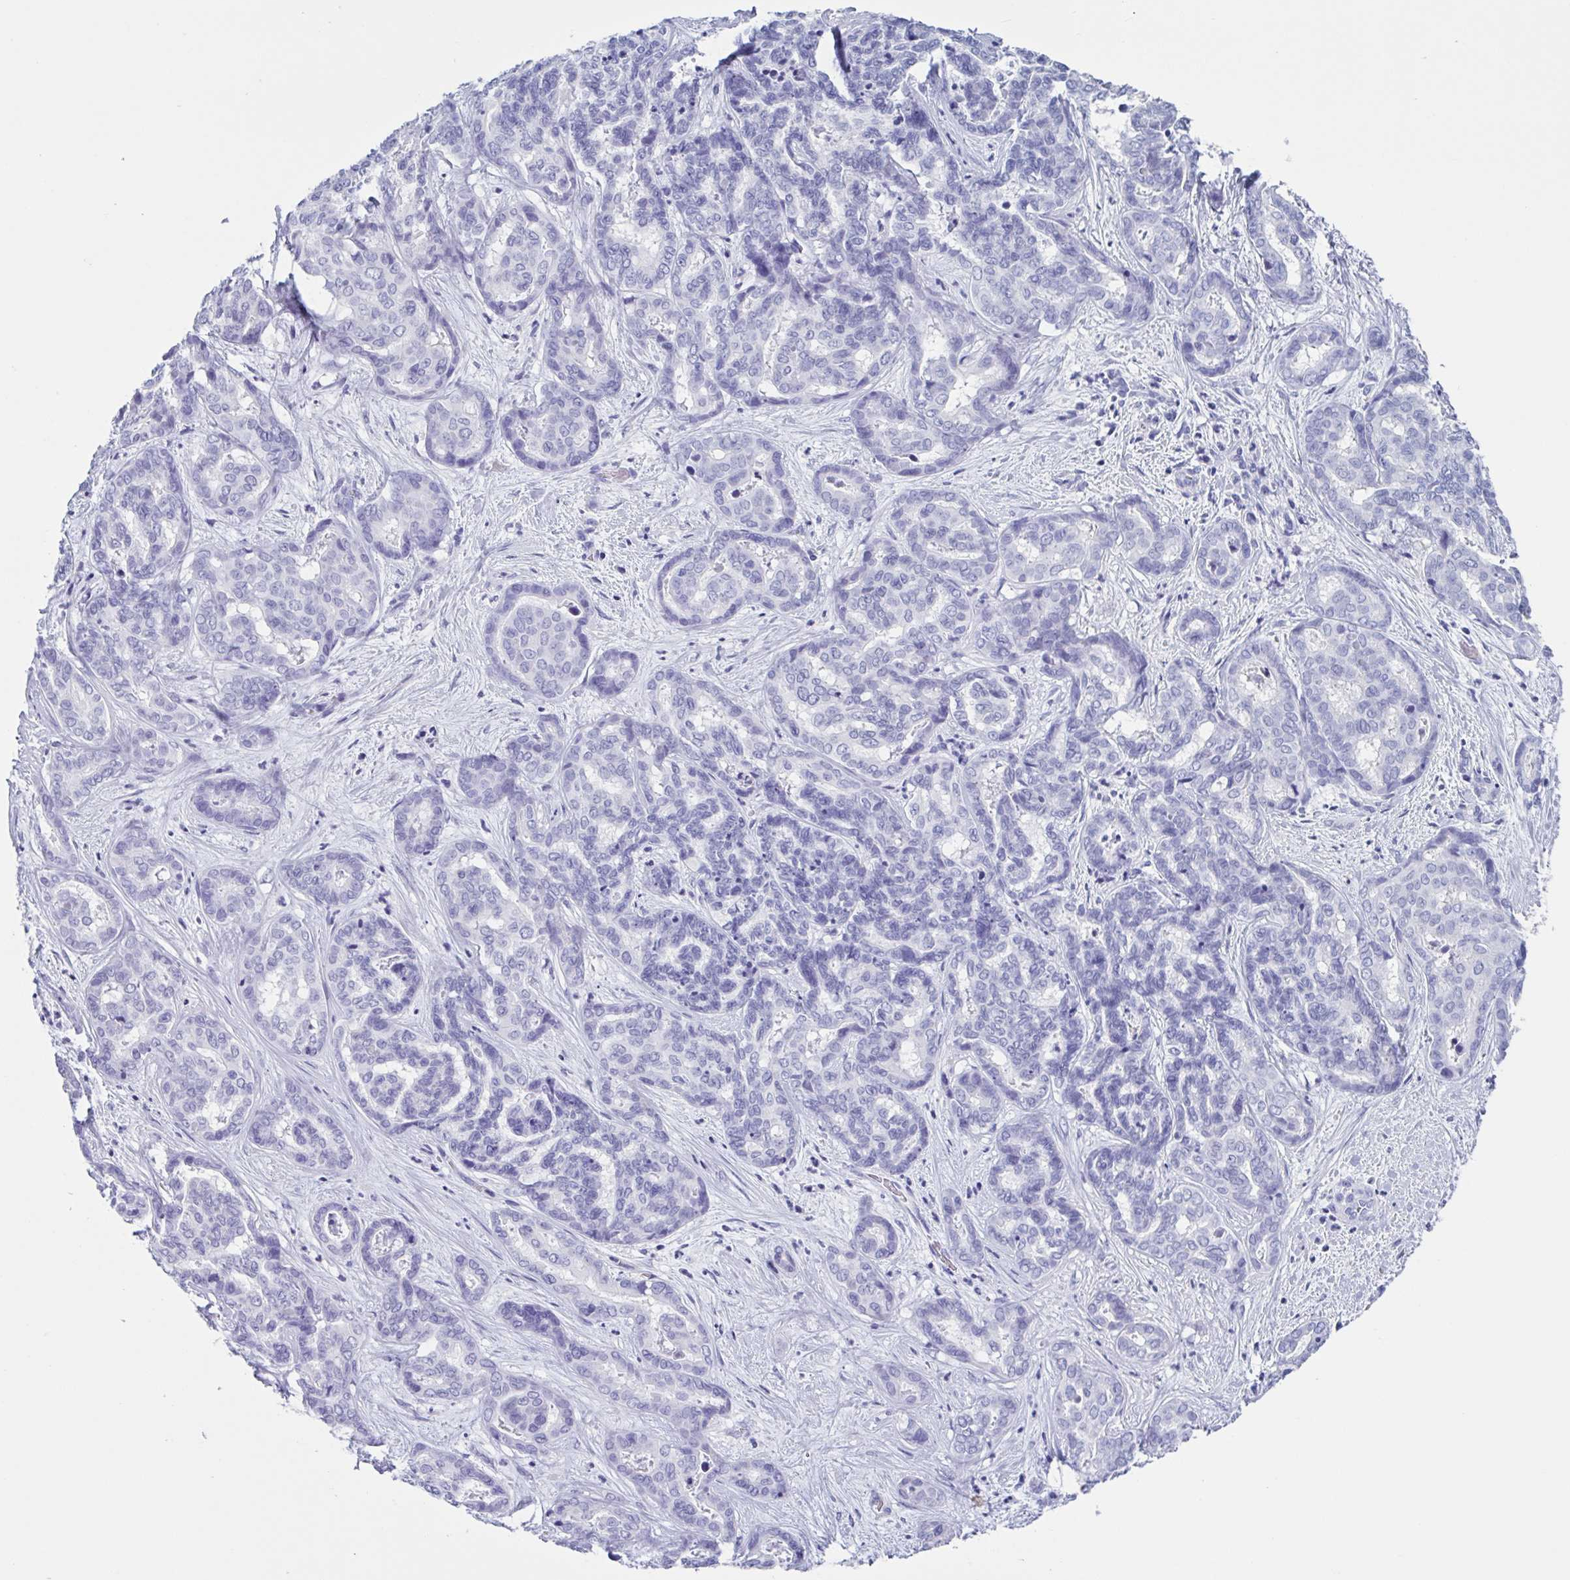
{"staining": {"intensity": "negative", "quantity": "none", "location": "none"}, "tissue": "liver cancer", "cell_type": "Tumor cells", "image_type": "cancer", "snomed": [{"axis": "morphology", "description": "Cholangiocarcinoma"}, {"axis": "topography", "description": "Liver"}], "caption": "DAB (3,3'-diaminobenzidine) immunohistochemical staining of liver cancer (cholangiocarcinoma) shows no significant expression in tumor cells. Nuclei are stained in blue.", "gene": "USP35", "patient": {"sex": "female", "age": 64}}